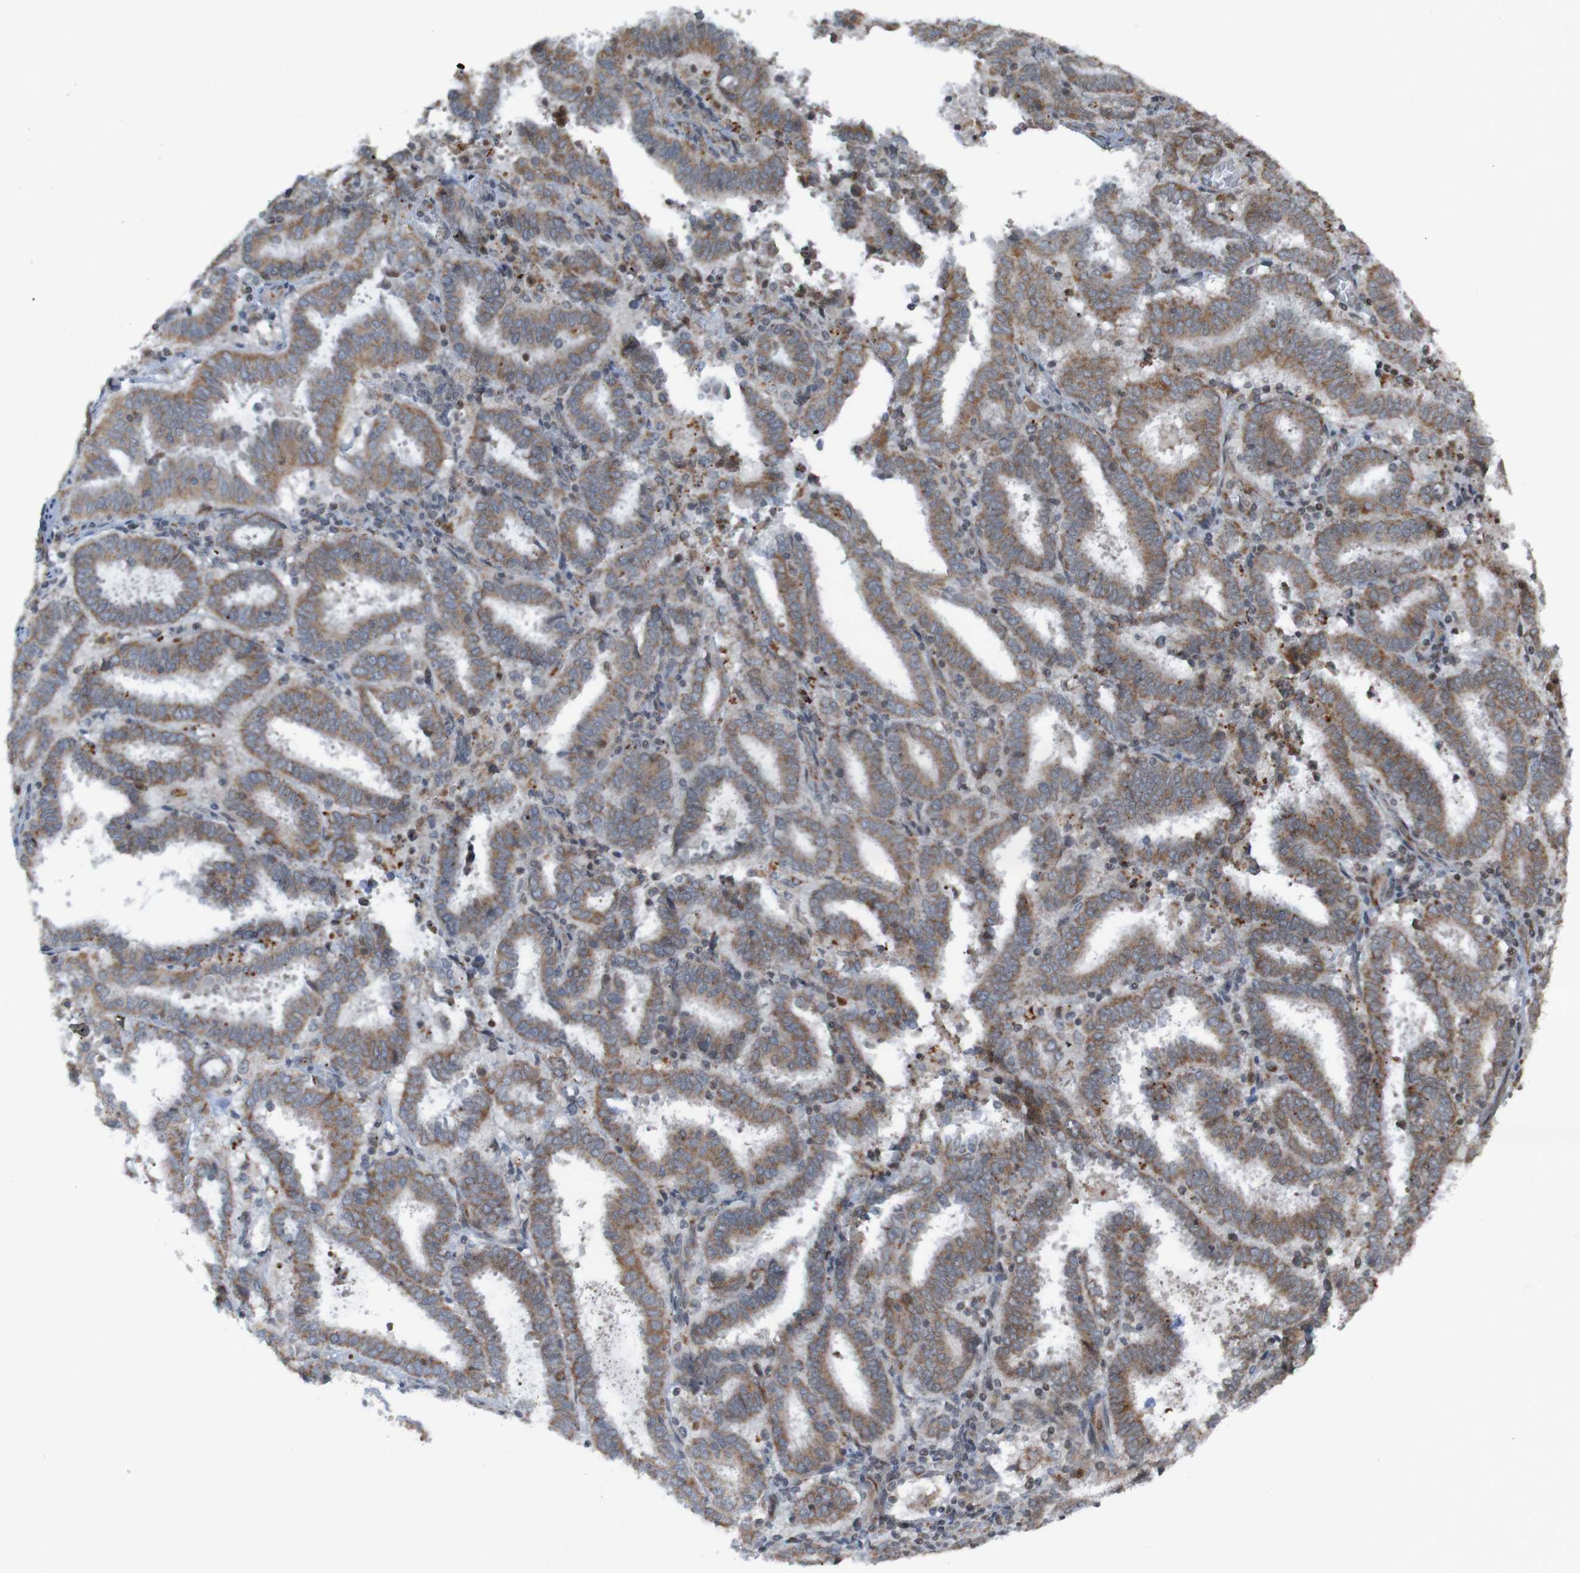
{"staining": {"intensity": "moderate", "quantity": ">75%", "location": "cytoplasmic/membranous"}, "tissue": "endometrial cancer", "cell_type": "Tumor cells", "image_type": "cancer", "snomed": [{"axis": "morphology", "description": "Adenocarcinoma, NOS"}, {"axis": "topography", "description": "Uterus"}], "caption": "Protein staining by immunohistochemistry (IHC) shows moderate cytoplasmic/membranous expression in about >75% of tumor cells in endometrial cancer (adenocarcinoma).", "gene": "UNG", "patient": {"sex": "female", "age": 83}}